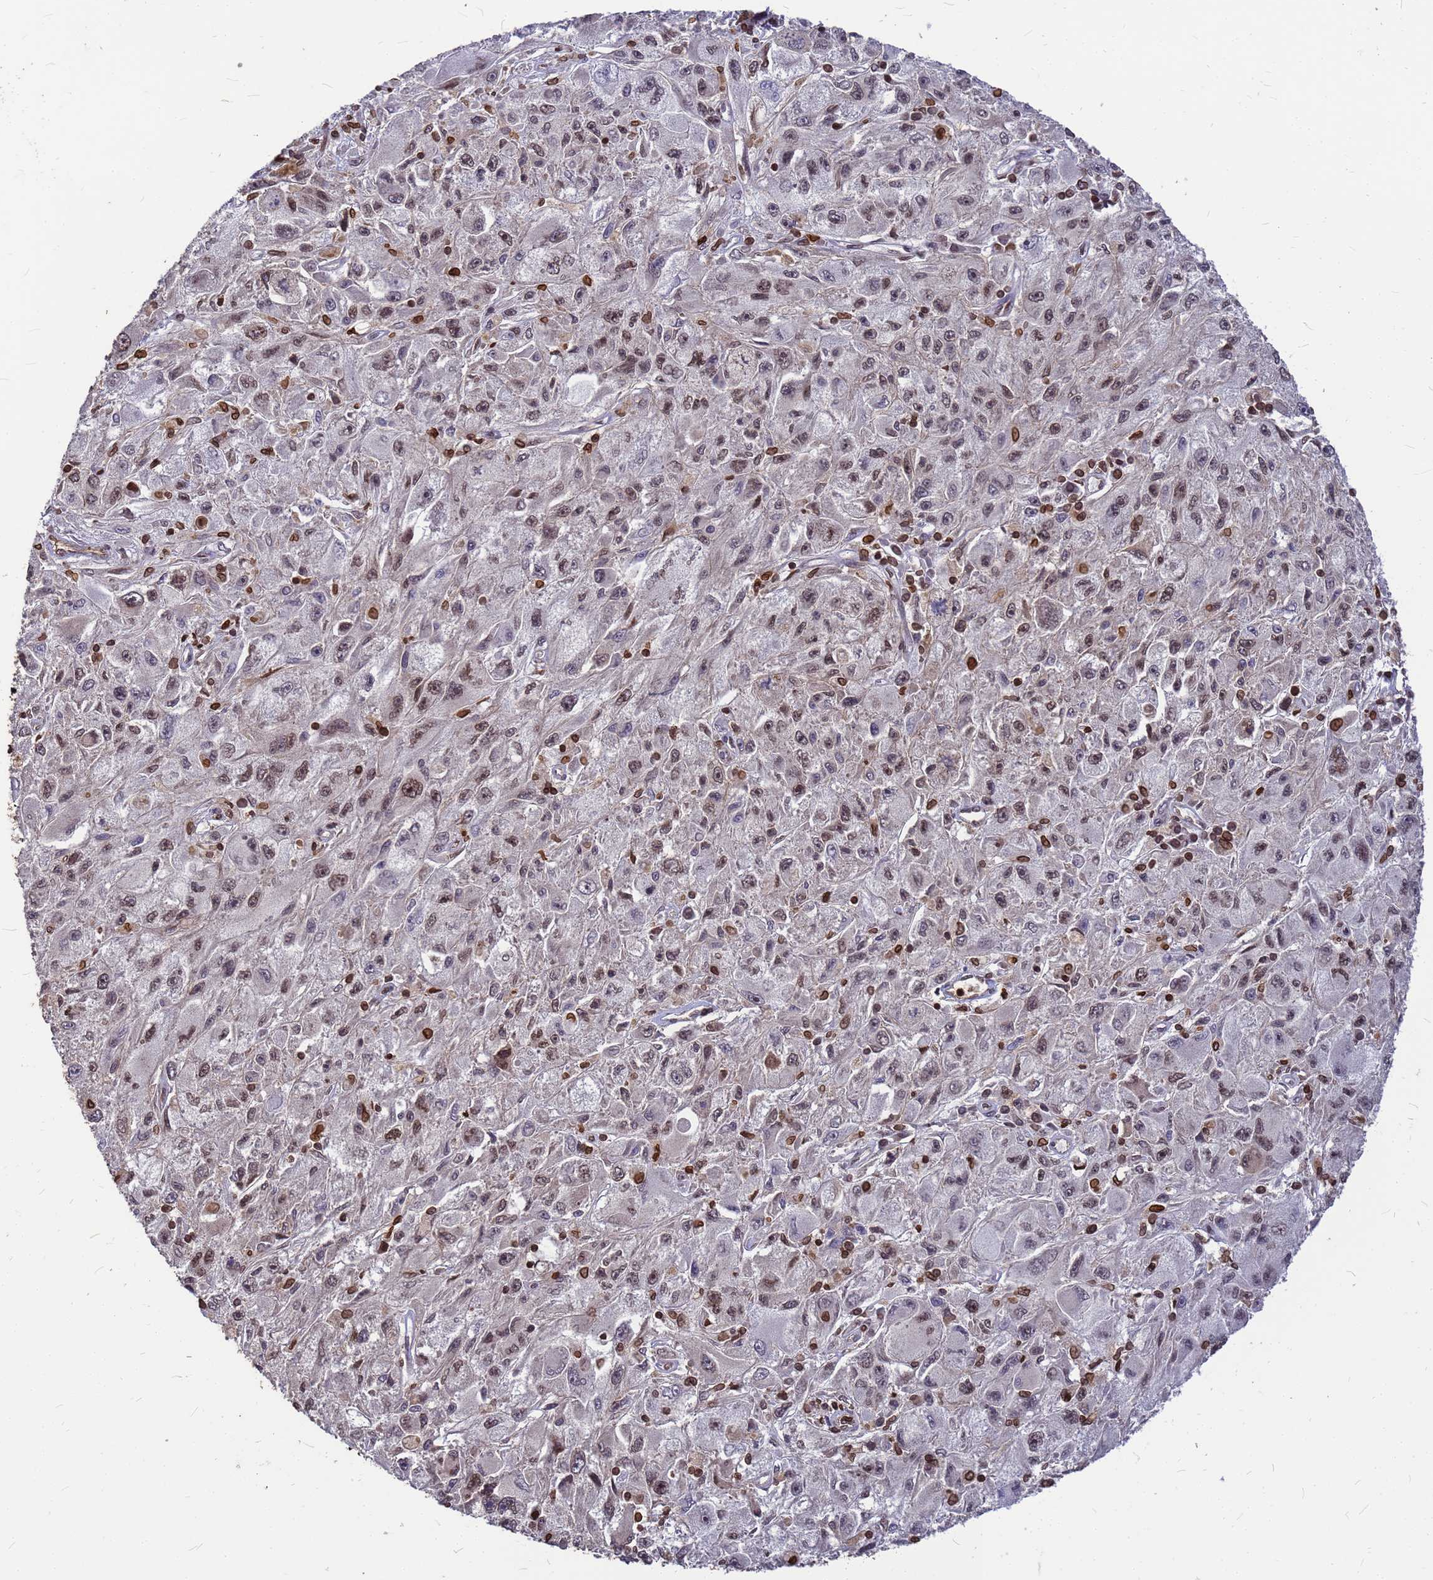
{"staining": {"intensity": "moderate", "quantity": "<25%", "location": "nuclear"}, "tissue": "melanoma", "cell_type": "Tumor cells", "image_type": "cancer", "snomed": [{"axis": "morphology", "description": "Malignant melanoma, Metastatic site"}, {"axis": "topography", "description": "Skin"}], "caption": "Melanoma tissue demonstrates moderate nuclear positivity in about <25% of tumor cells (DAB IHC with brightfield microscopy, high magnification).", "gene": "C1orf35", "patient": {"sex": "male", "age": 53}}